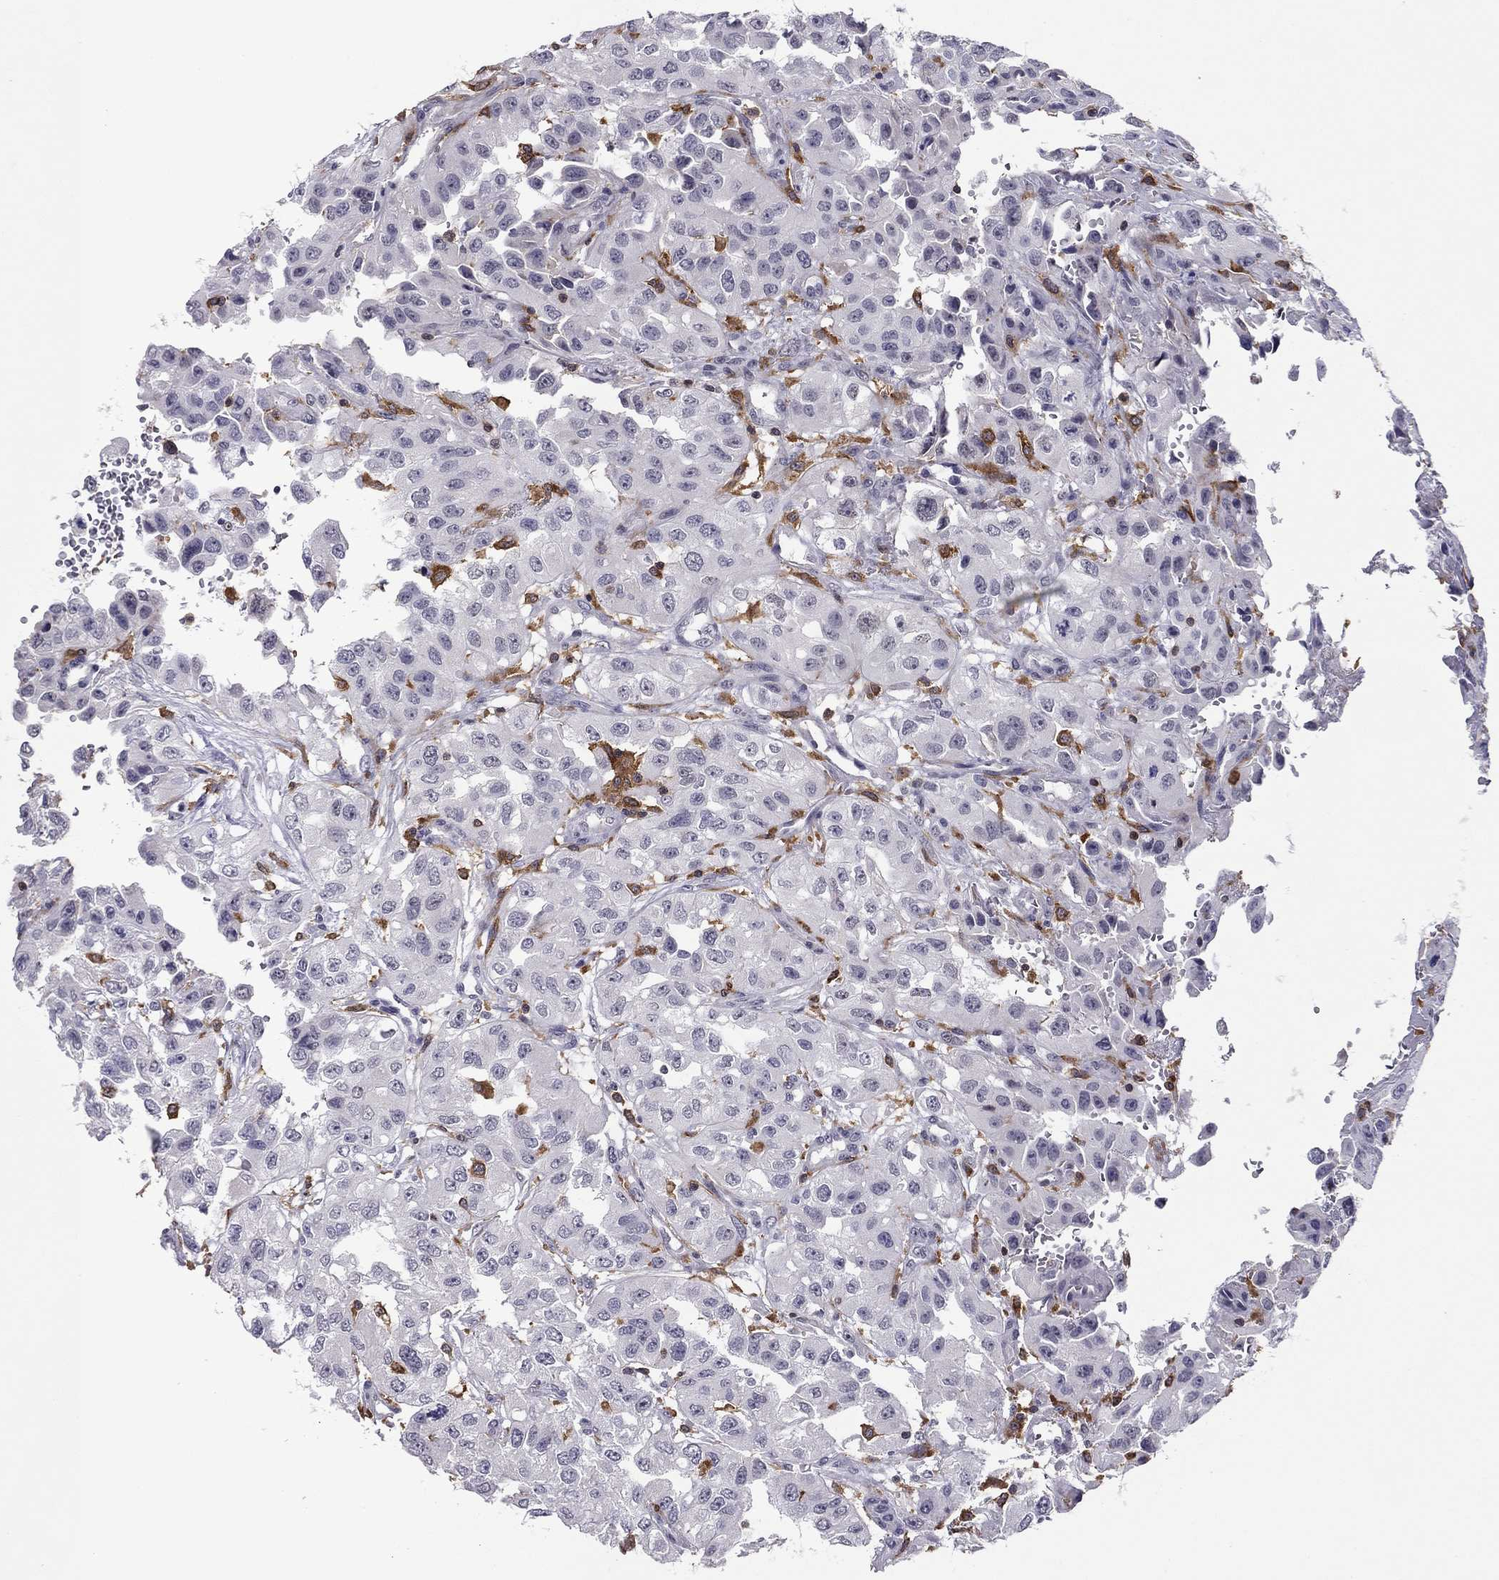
{"staining": {"intensity": "negative", "quantity": "none", "location": "none"}, "tissue": "renal cancer", "cell_type": "Tumor cells", "image_type": "cancer", "snomed": [{"axis": "morphology", "description": "Adenocarcinoma, NOS"}, {"axis": "topography", "description": "Kidney"}], "caption": "An IHC image of adenocarcinoma (renal) is shown. There is no staining in tumor cells of adenocarcinoma (renal).", "gene": "PLCB2", "patient": {"sex": "male", "age": 64}}